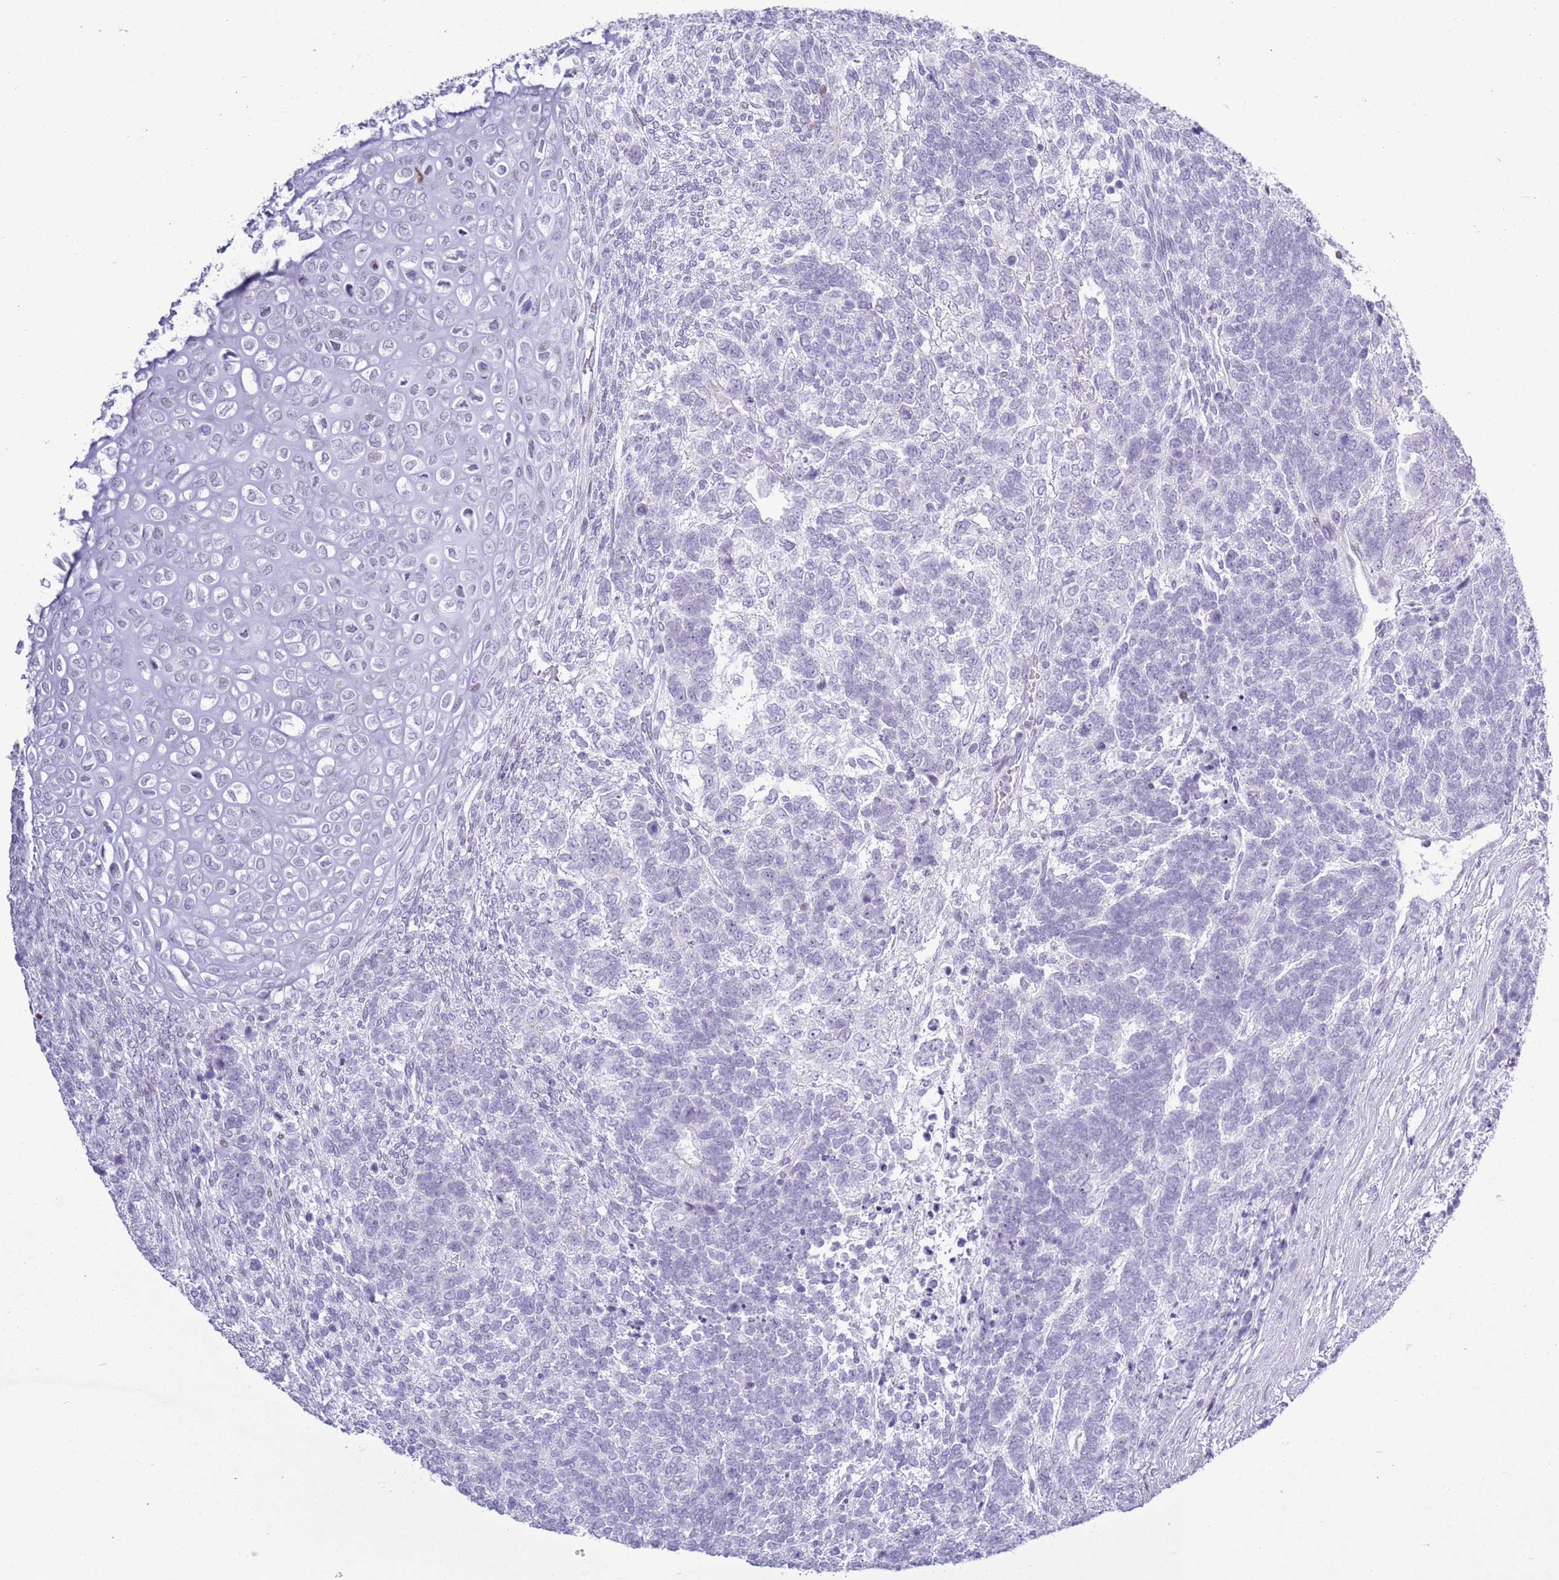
{"staining": {"intensity": "negative", "quantity": "none", "location": "none"}, "tissue": "testis cancer", "cell_type": "Tumor cells", "image_type": "cancer", "snomed": [{"axis": "morphology", "description": "Carcinoma, Embryonal, NOS"}, {"axis": "topography", "description": "Testis"}], "caption": "Embryonal carcinoma (testis) was stained to show a protein in brown. There is no significant expression in tumor cells. The staining was performed using DAB (3,3'-diaminobenzidine) to visualize the protein expression in brown, while the nuclei were stained in blue with hematoxylin (Magnification: 20x).", "gene": "ASIP", "patient": {"sex": "male", "age": 23}}